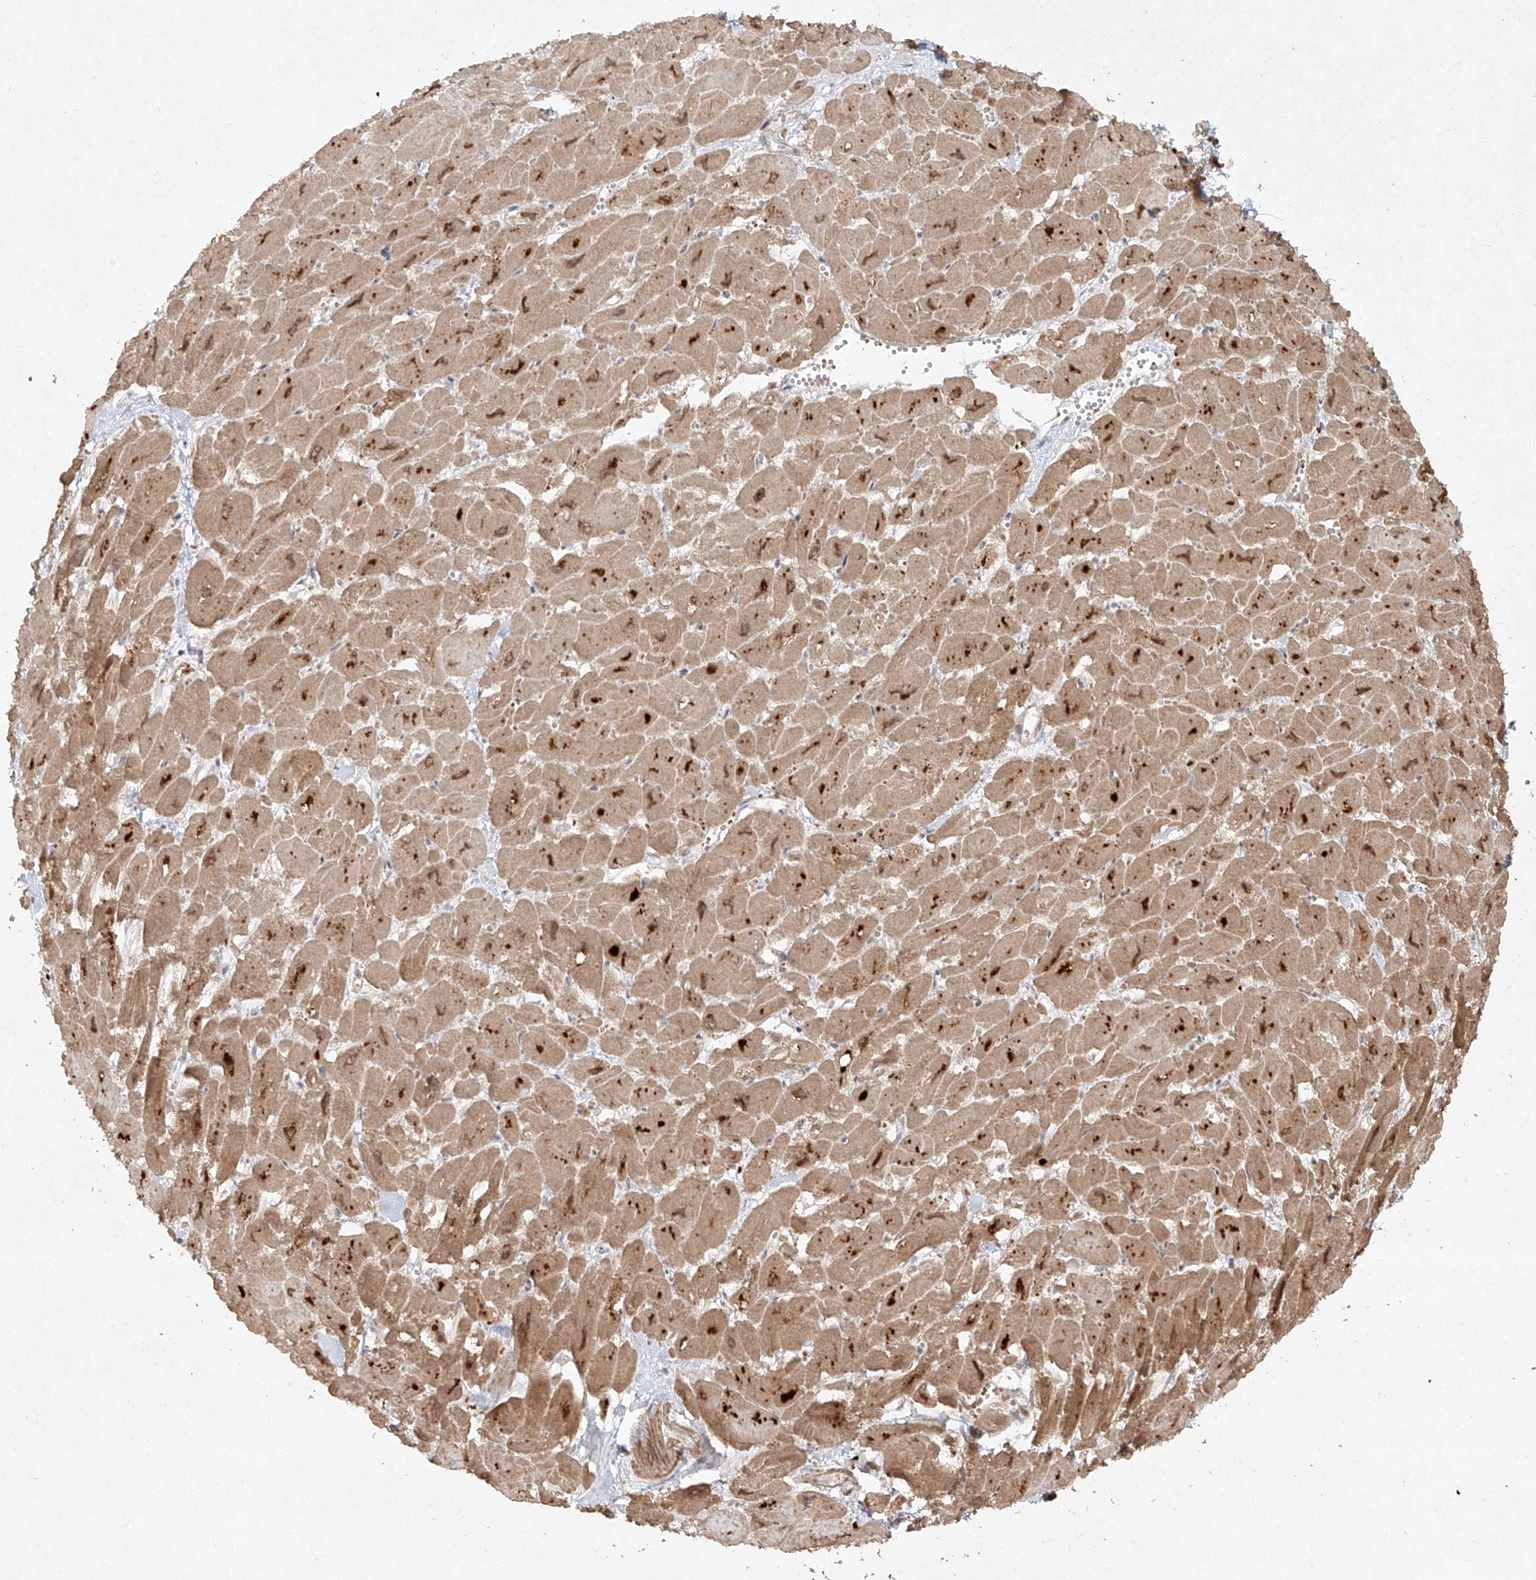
{"staining": {"intensity": "moderate", "quantity": ">75%", "location": "cytoplasmic/membranous"}, "tissue": "heart muscle", "cell_type": "Cardiomyocytes", "image_type": "normal", "snomed": [{"axis": "morphology", "description": "Normal tissue, NOS"}, {"axis": "topography", "description": "Heart"}], "caption": "DAB immunohistochemical staining of unremarkable human heart muscle exhibits moderate cytoplasmic/membranous protein staining in about >75% of cardiomyocytes.", "gene": "CYYR1", "patient": {"sex": "male", "age": 54}}